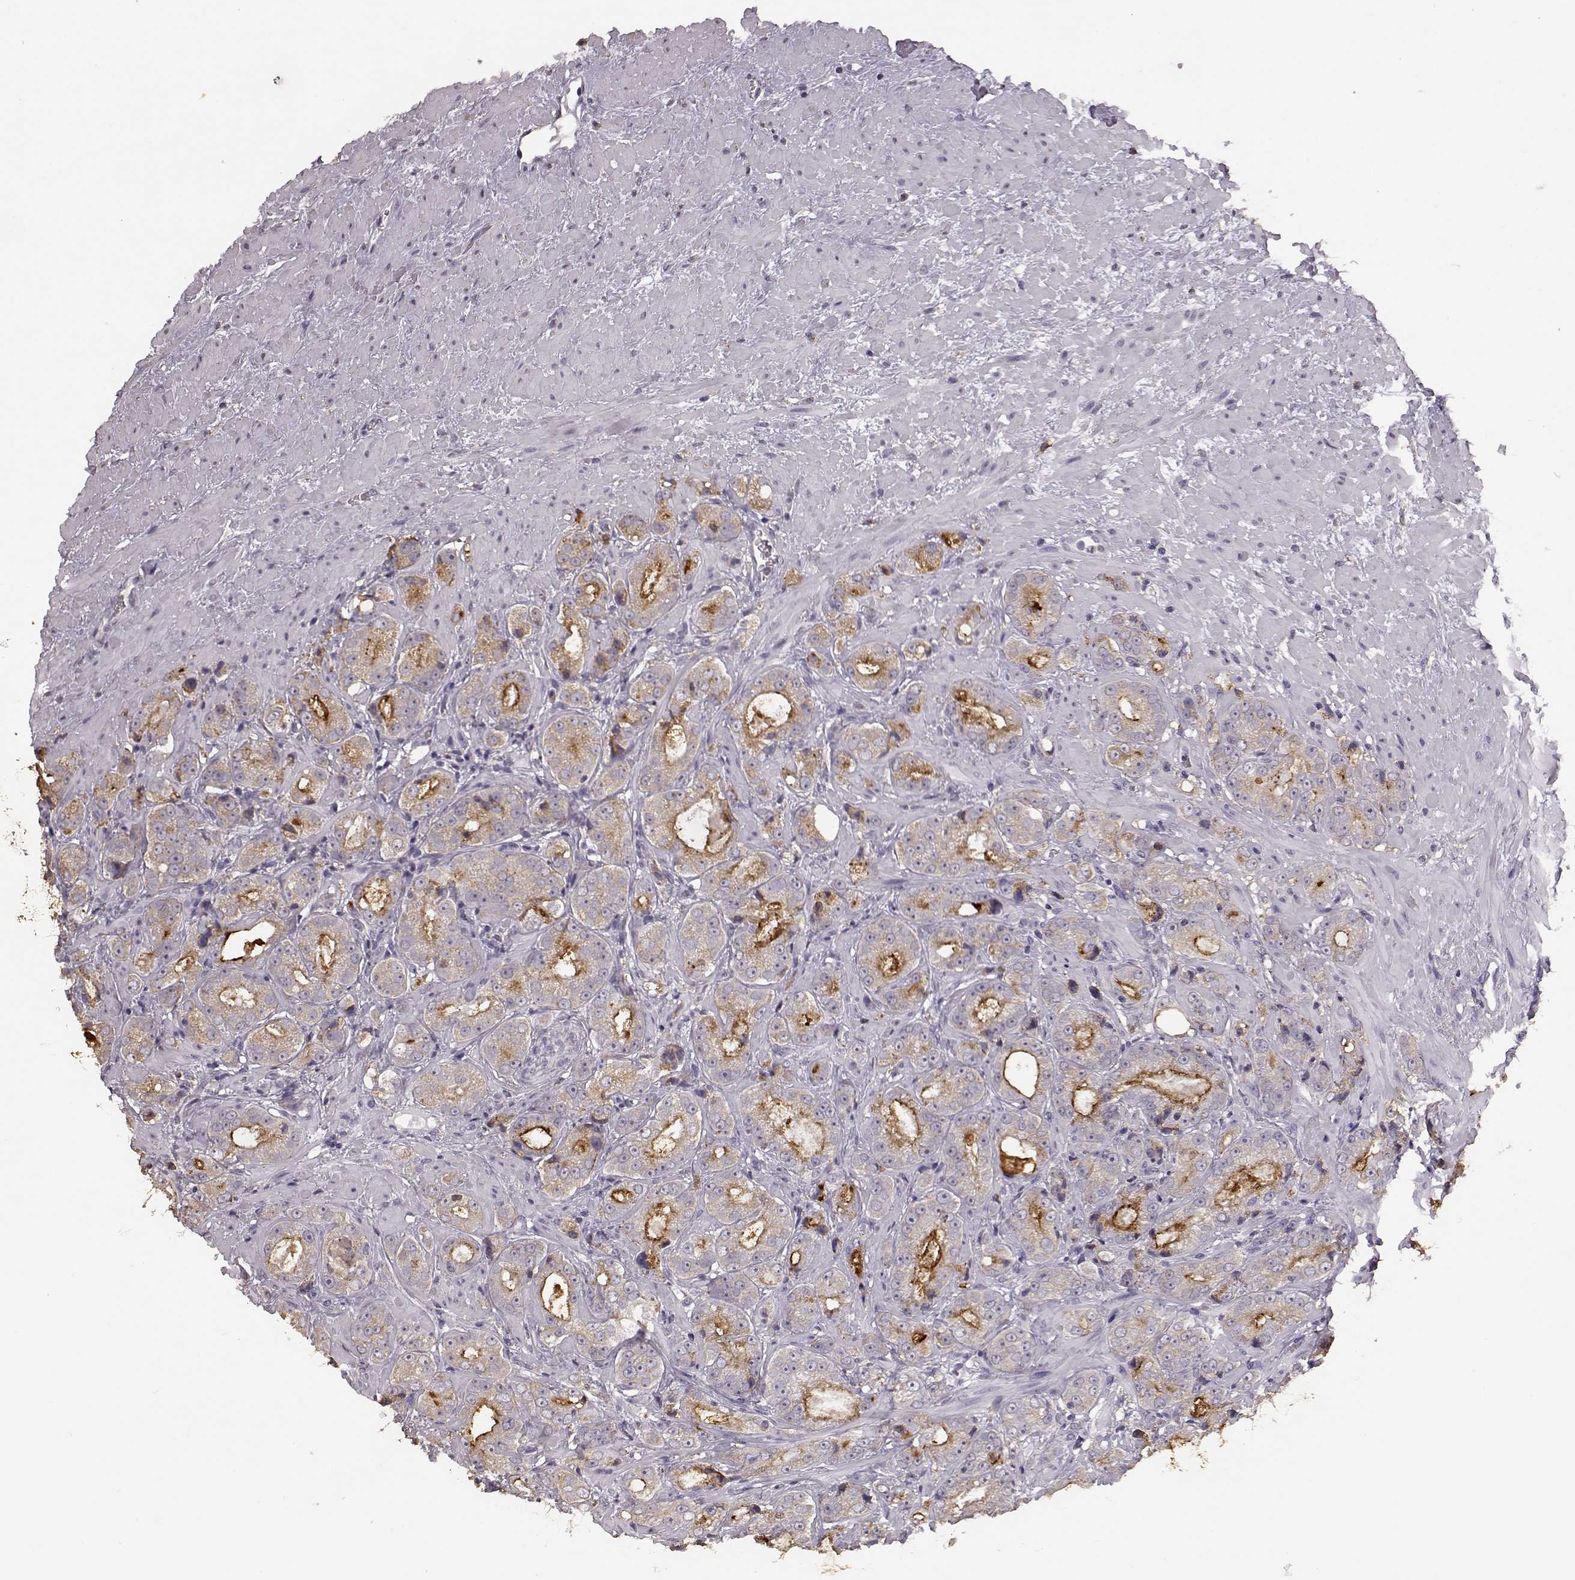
{"staining": {"intensity": "moderate", "quantity": "25%-75%", "location": "cytoplasmic/membranous"}, "tissue": "prostate cancer", "cell_type": "Tumor cells", "image_type": "cancer", "snomed": [{"axis": "morphology", "description": "Normal tissue, NOS"}, {"axis": "morphology", "description": "Adenocarcinoma, High grade"}, {"axis": "topography", "description": "Prostate"}], "caption": "Protein expression analysis of human prostate cancer reveals moderate cytoplasmic/membranous positivity in about 25%-75% of tumor cells.", "gene": "GABRG3", "patient": {"sex": "male", "age": 83}}